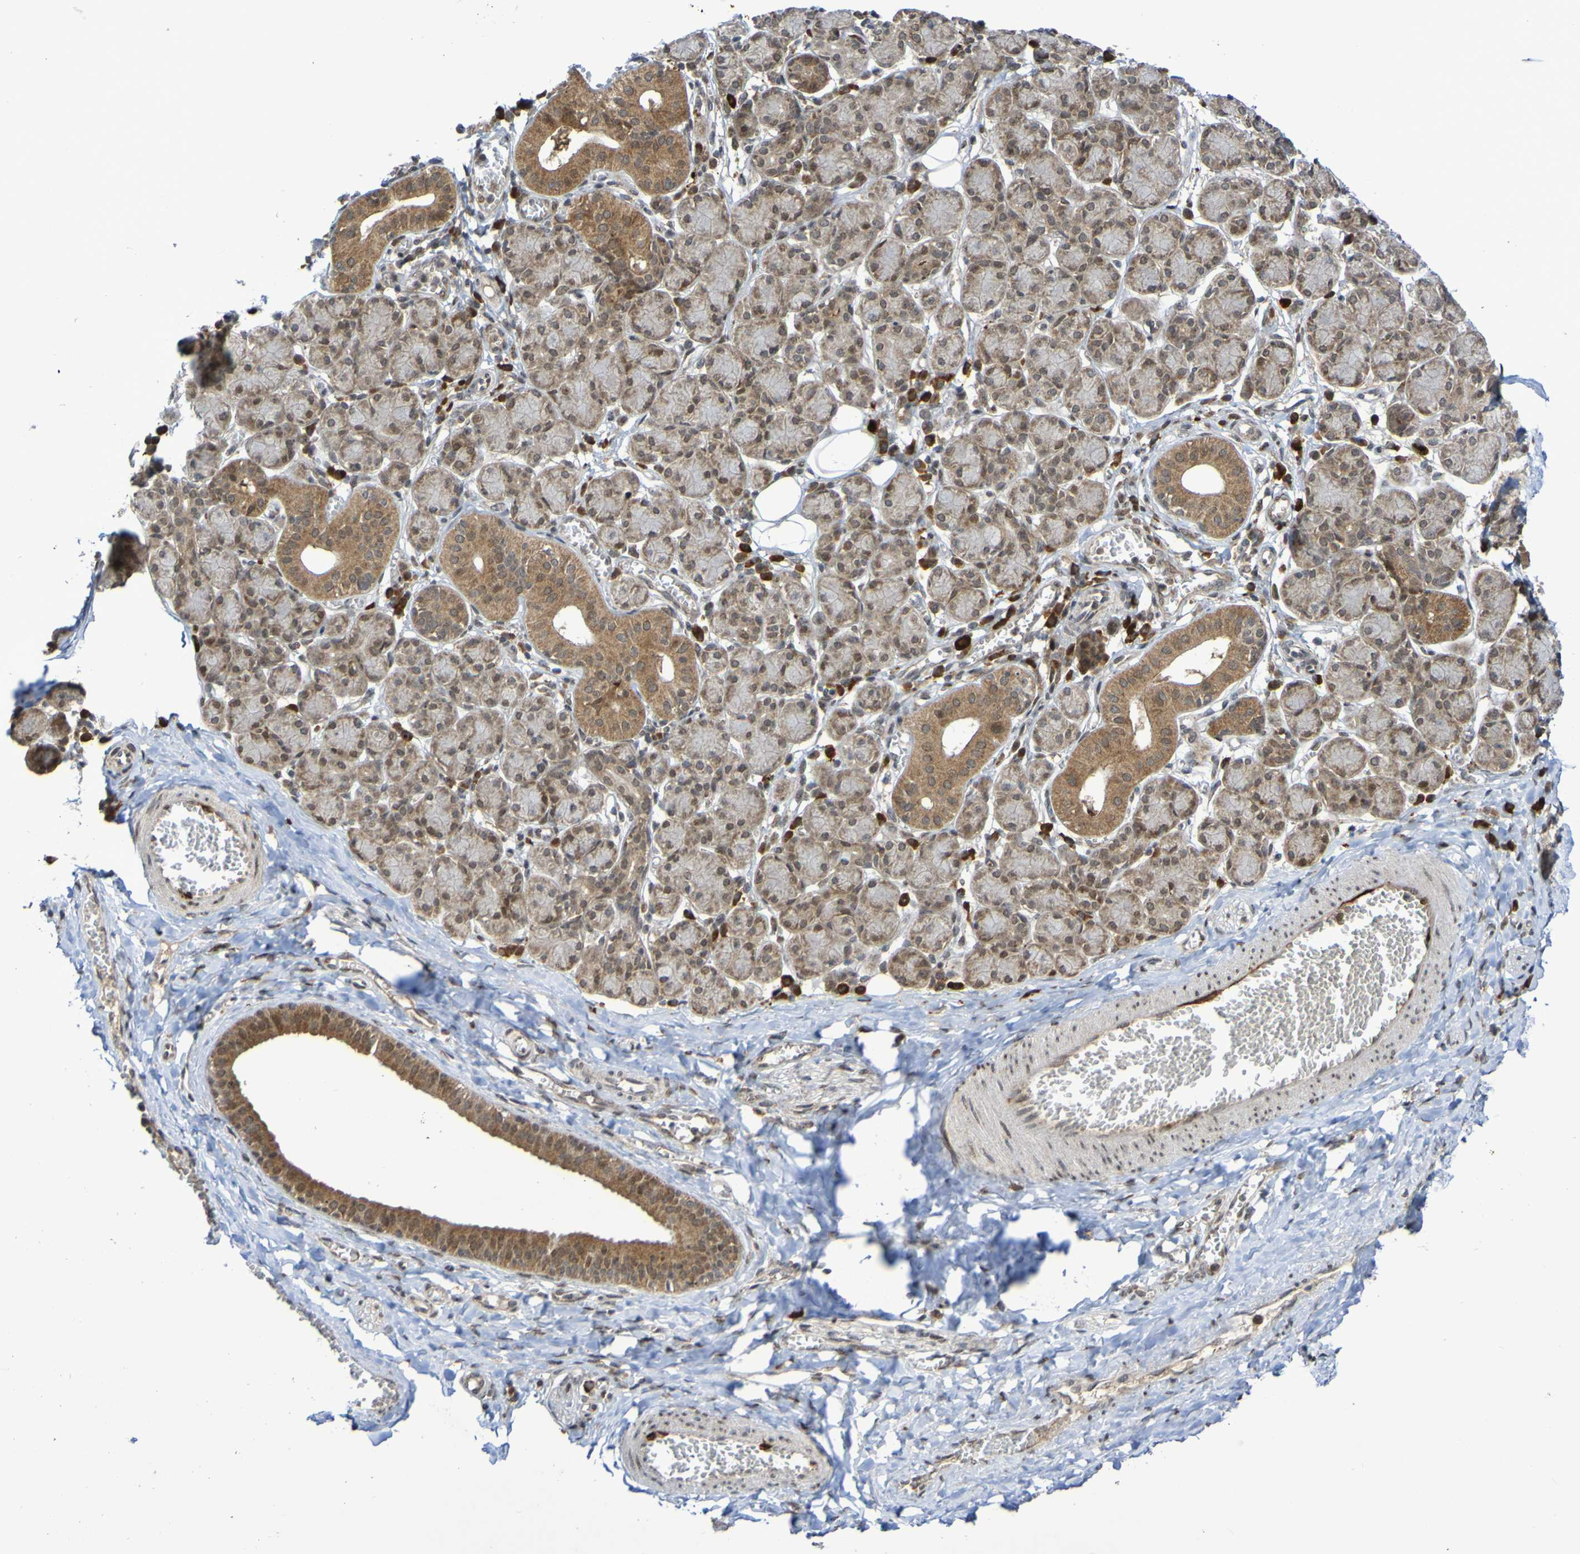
{"staining": {"intensity": "moderate", "quantity": ">75%", "location": "cytoplasmic/membranous"}, "tissue": "salivary gland", "cell_type": "Glandular cells", "image_type": "normal", "snomed": [{"axis": "morphology", "description": "Normal tissue, NOS"}, {"axis": "morphology", "description": "Inflammation, NOS"}, {"axis": "topography", "description": "Lymph node"}, {"axis": "topography", "description": "Salivary gland"}], "caption": "A histopathology image showing moderate cytoplasmic/membranous staining in approximately >75% of glandular cells in normal salivary gland, as visualized by brown immunohistochemical staining.", "gene": "ITLN1", "patient": {"sex": "male", "age": 3}}